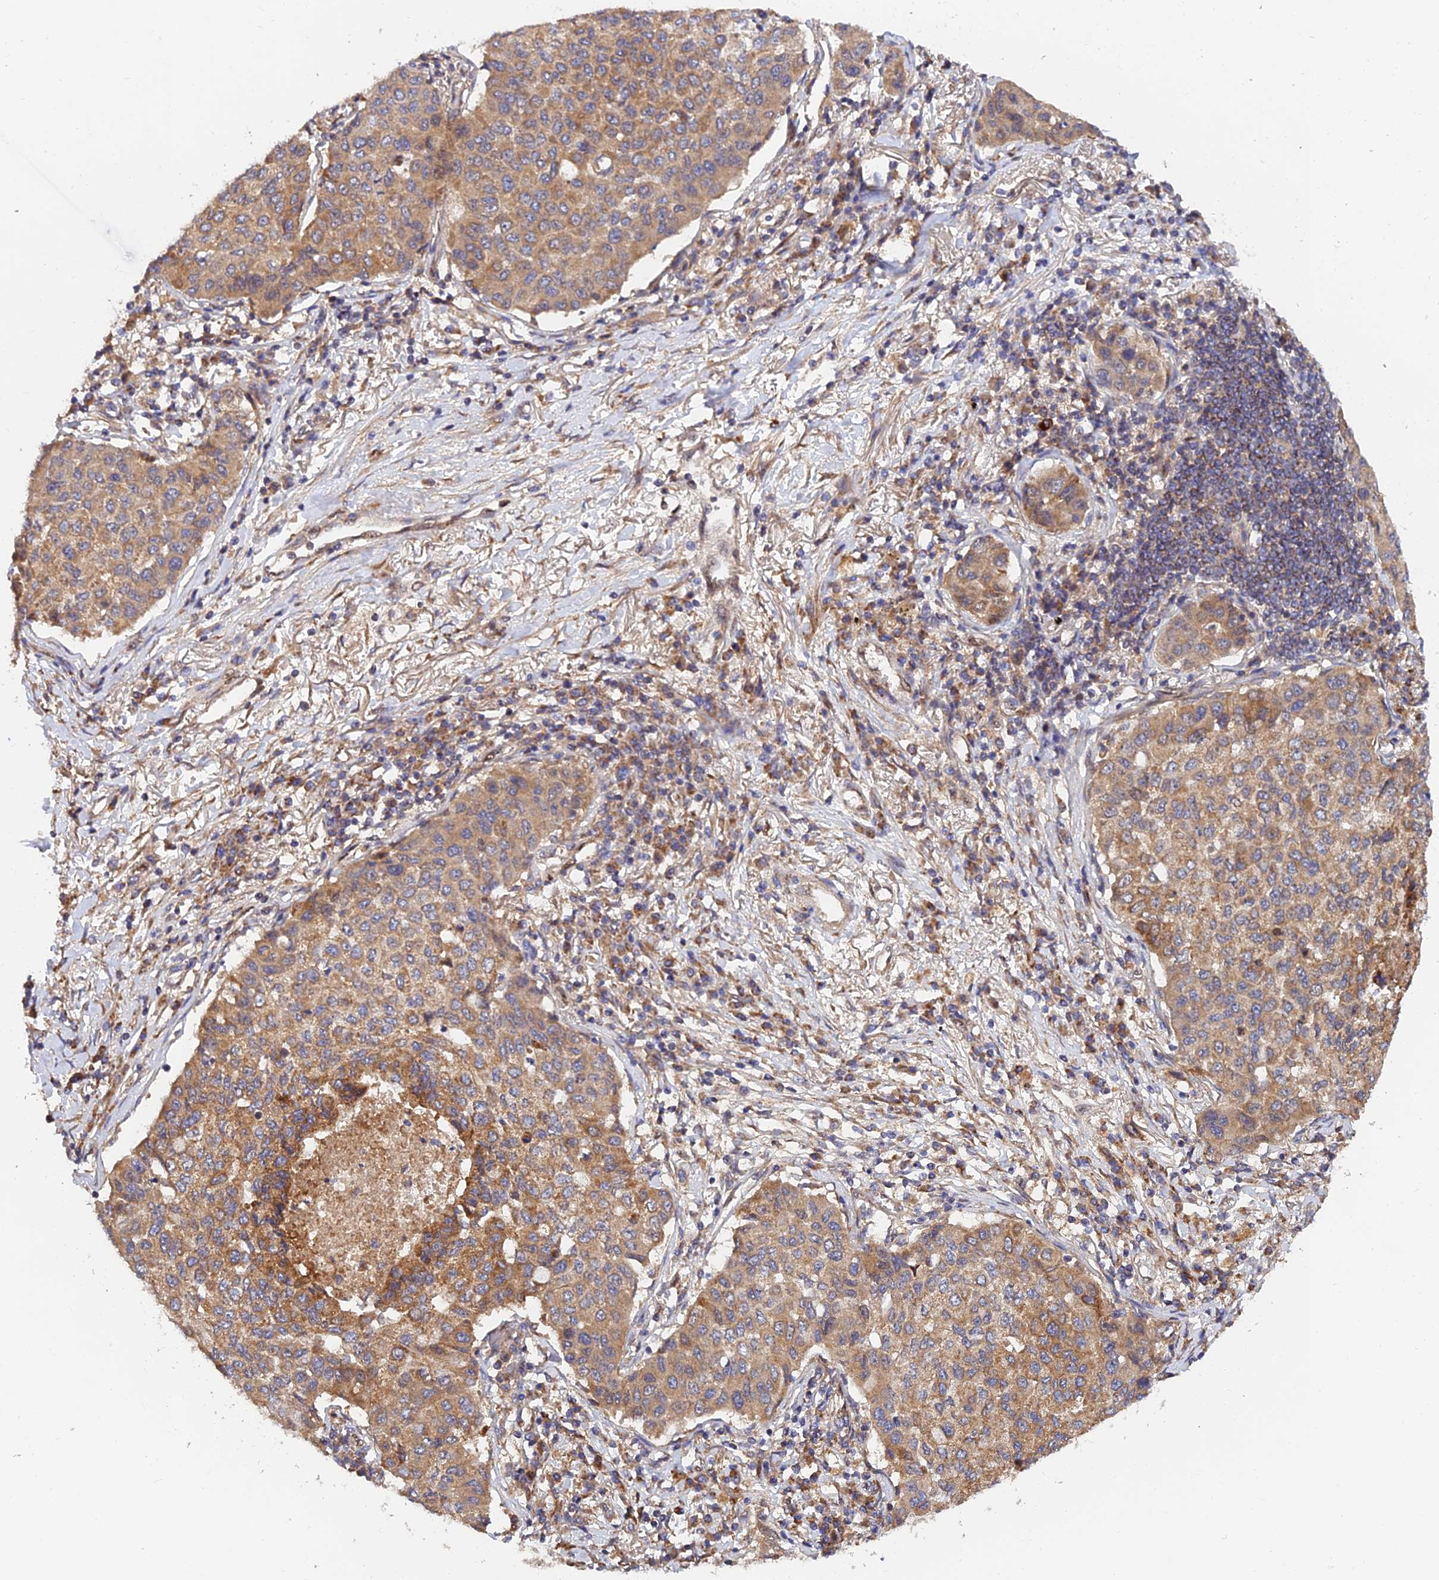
{"staining": {"intensity": "moderate", "quantity": ">75%", "location": "cytoplasmic/membranous"}, "tissue": "lung cancer", "cell_type": "Tumor cells", "image_type": "cancer", "snomed": [{"axis": "morphology", "description": "Squamous cell carcinoma, NOS"}, {"axis": "topography", "description": "Lung"}], "caption": "A brown stain labels moderate cytoplasmic/membranous positivity of a protein in lung cancer (squamous cell carcinoma) tumor cells.", "gene": "PODNL1", "patient": {"sex": "male", "age": 74}}